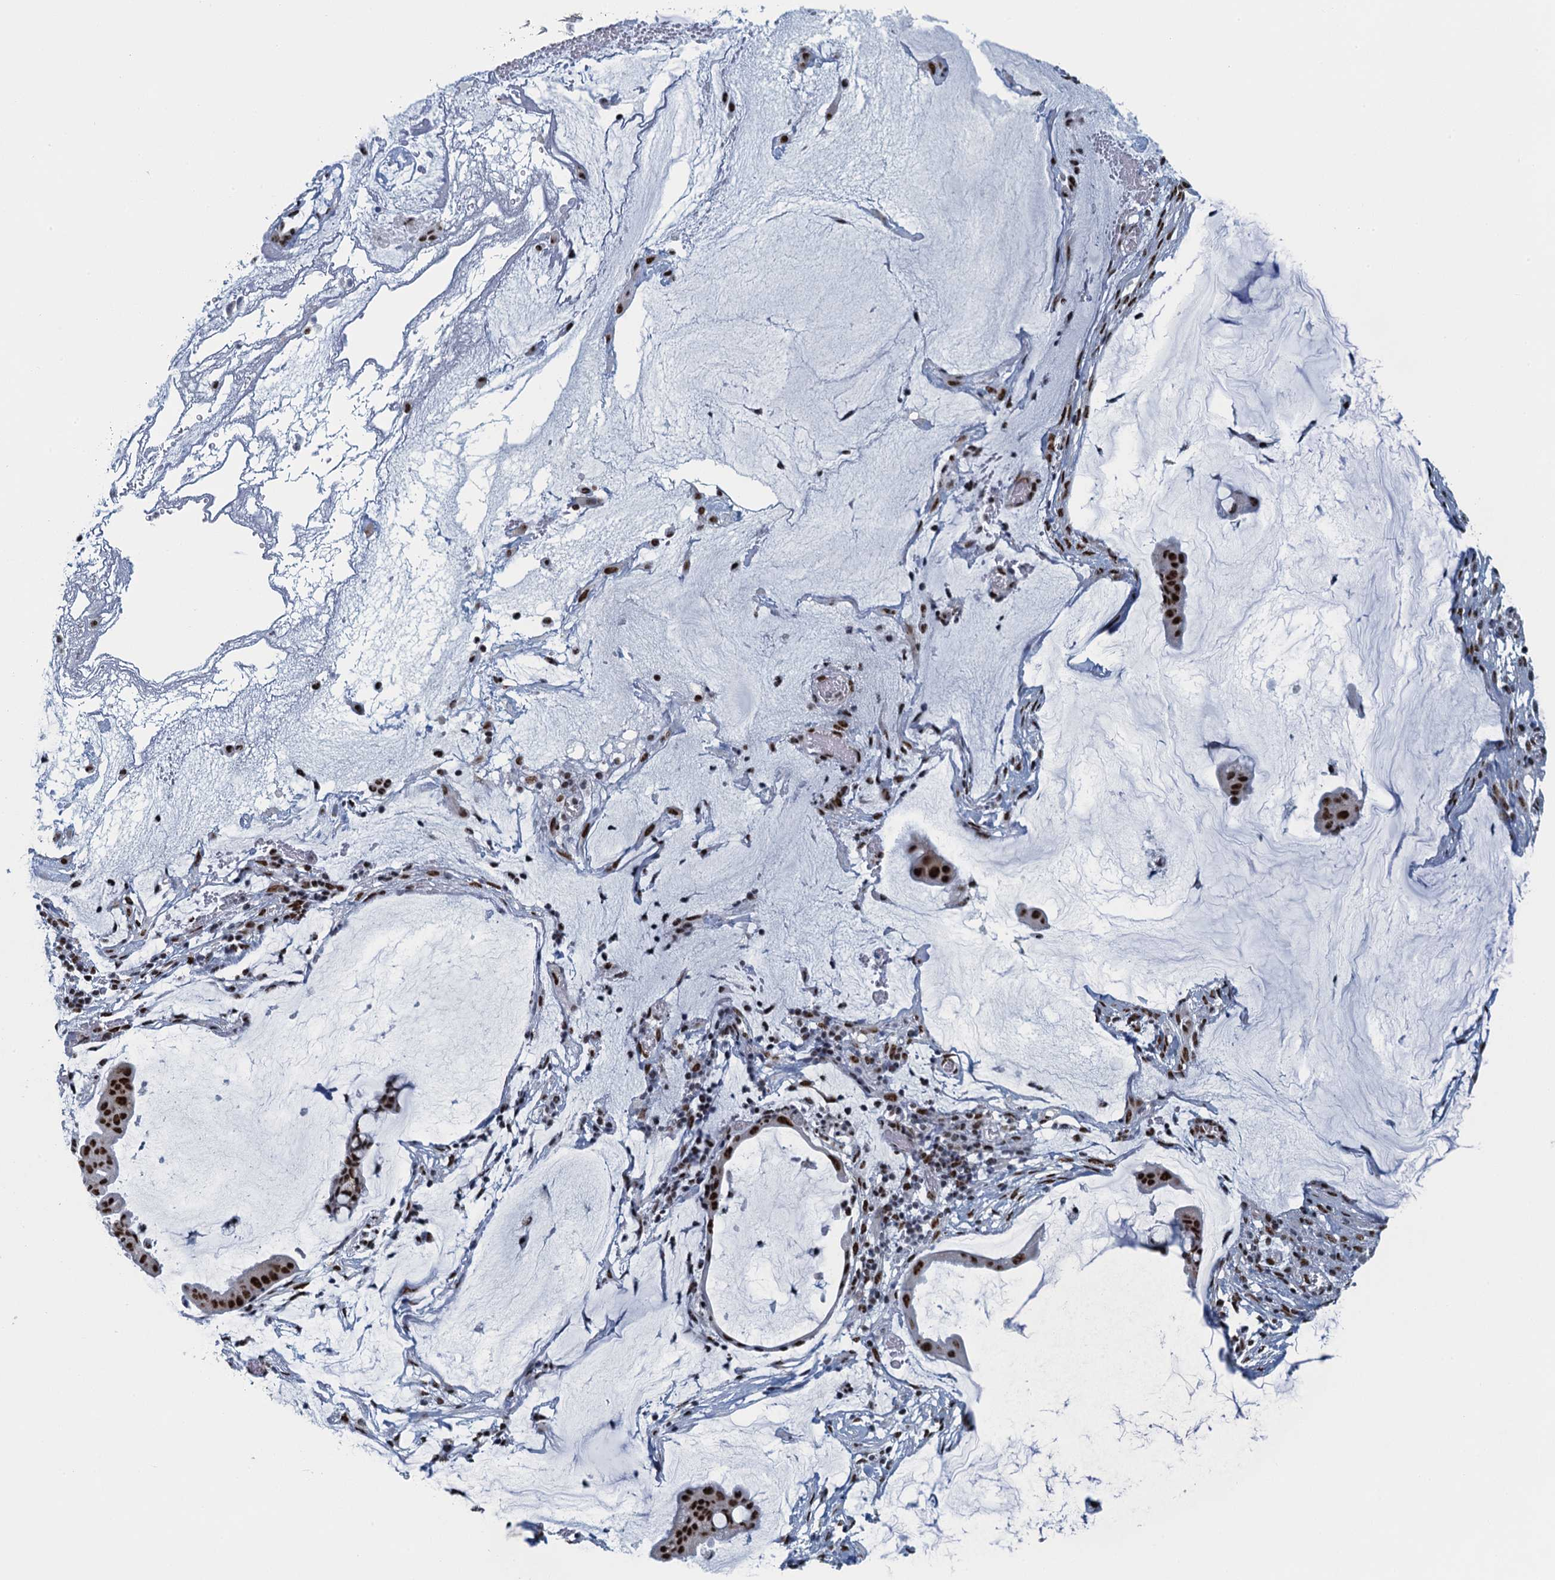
{"staining": {"intensity": "strong", "quantity": ">75%", "location": "nuclear"}, "tissue": "ovarian cancer", "cell_type": "Tumor cells", "image_type": "cancer", "snomed": [{"axis": "morphology", "description": "Cystadenocarcinoma, mucinous, NOS"}, {"axis": "topography", "description": "Ovary"}], "caption": "This histopathology image demonstrates immunohistochemistry staining of human ovarian cancer (mucinous cystadenocarcinoma), with high strong nuclear positivity in about >75% of tumor cells.", "gene": "TTLL9", "patient": {"sex": "female", "age": 73}}